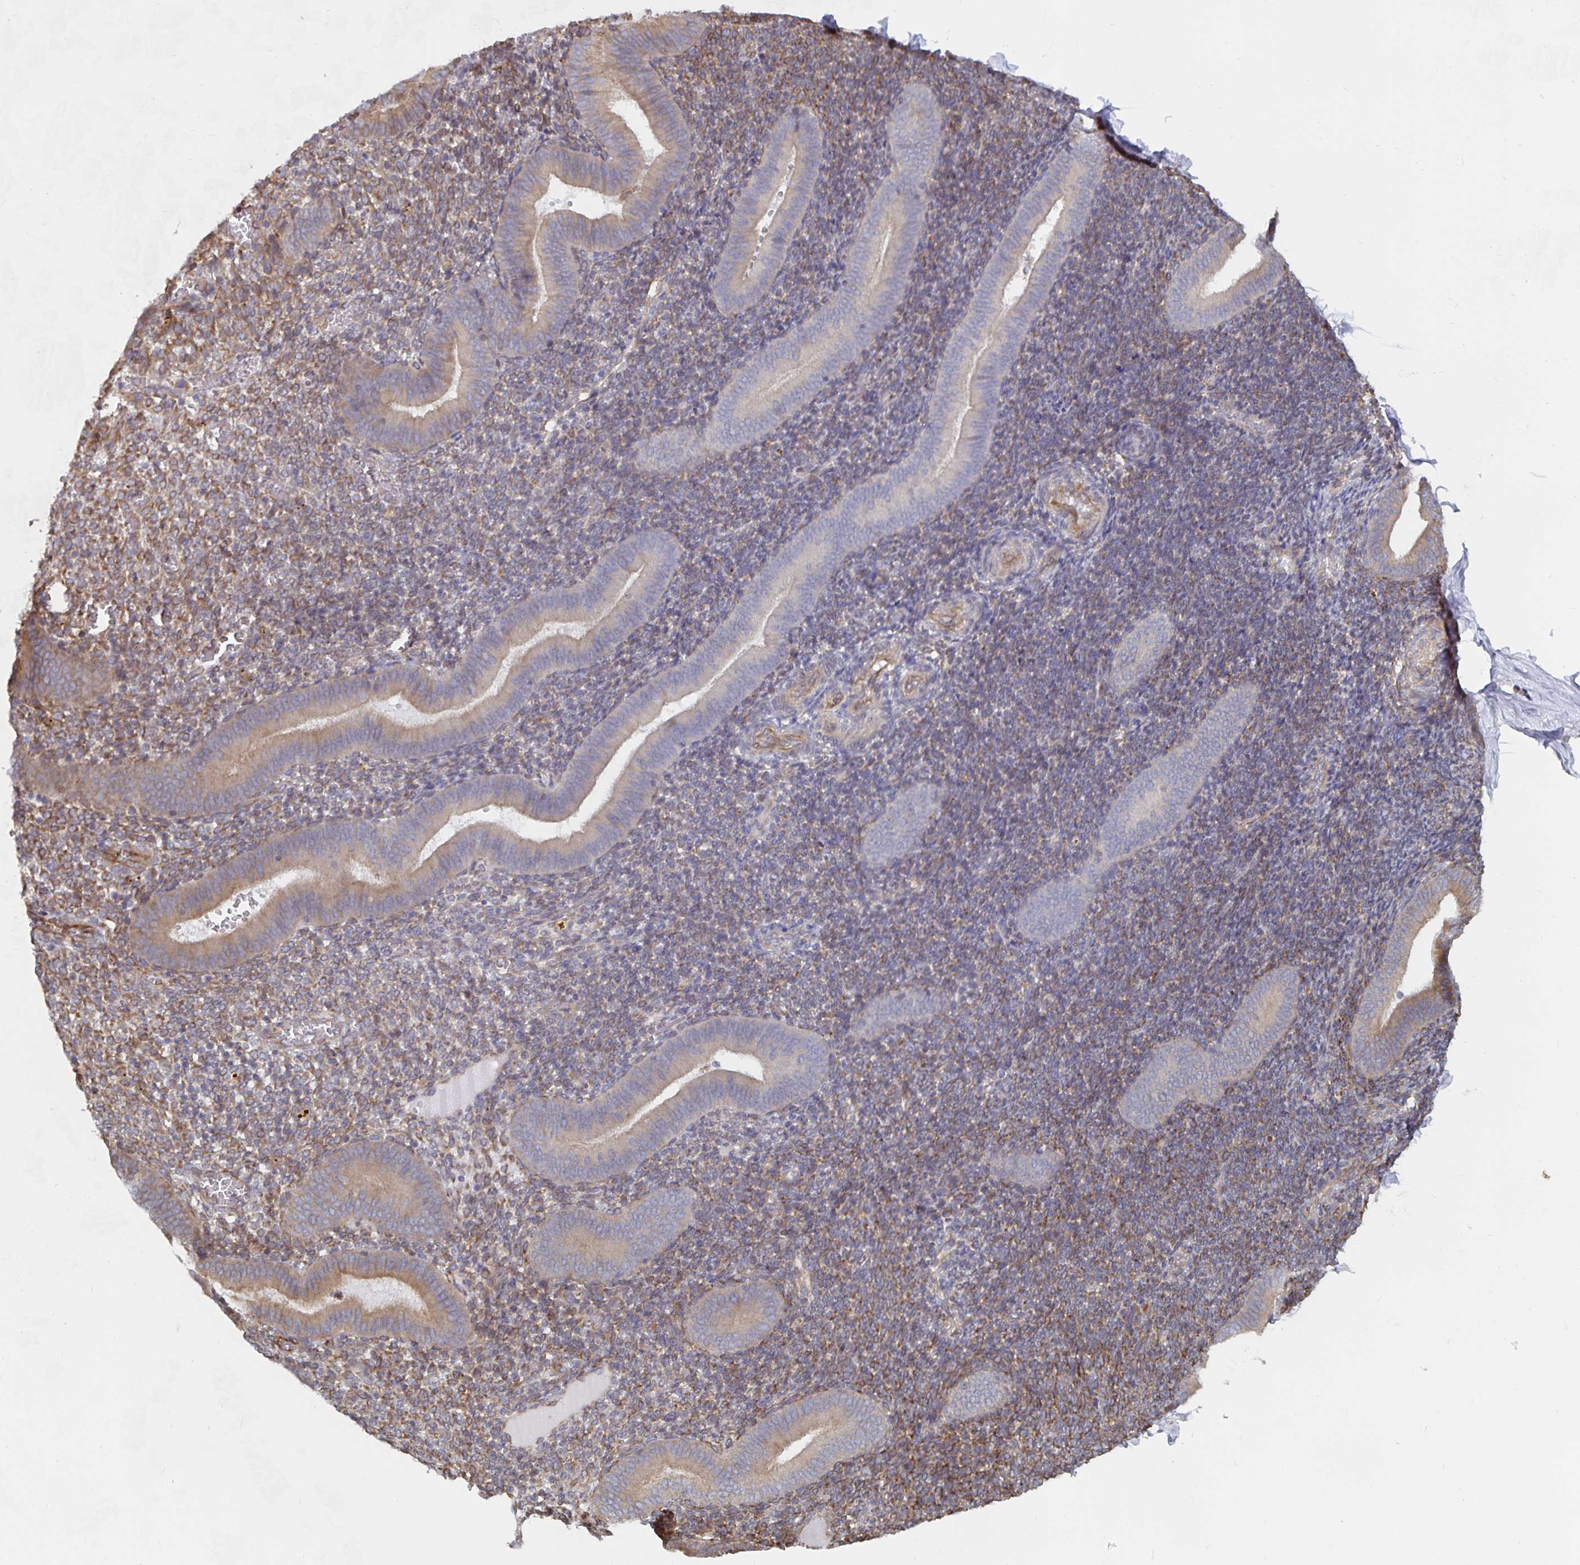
{"staining": {"intensity": "weak", "quantity": ">75%", "location": "cytoplasmic/membranous"}, "tissue": "endometrium", "cell_type": "Cells in endometrial stroma", "image_type": "normal", "snomed": [{"axis": "morphology", "description": "Normal tissue, NOS"}, {"axis": "topography", "description": "Endometrium"}], "caption": "Endometrium was stained to show a protein in brown. There is low levels of weak cytoplasmic/membranous positivity in about >75% of cells in endometrial stroma. (IHC, brightfield microscopy, high magnification).", "gene": "BCAP29", "patient": {"sex": "female", "age": 25}}